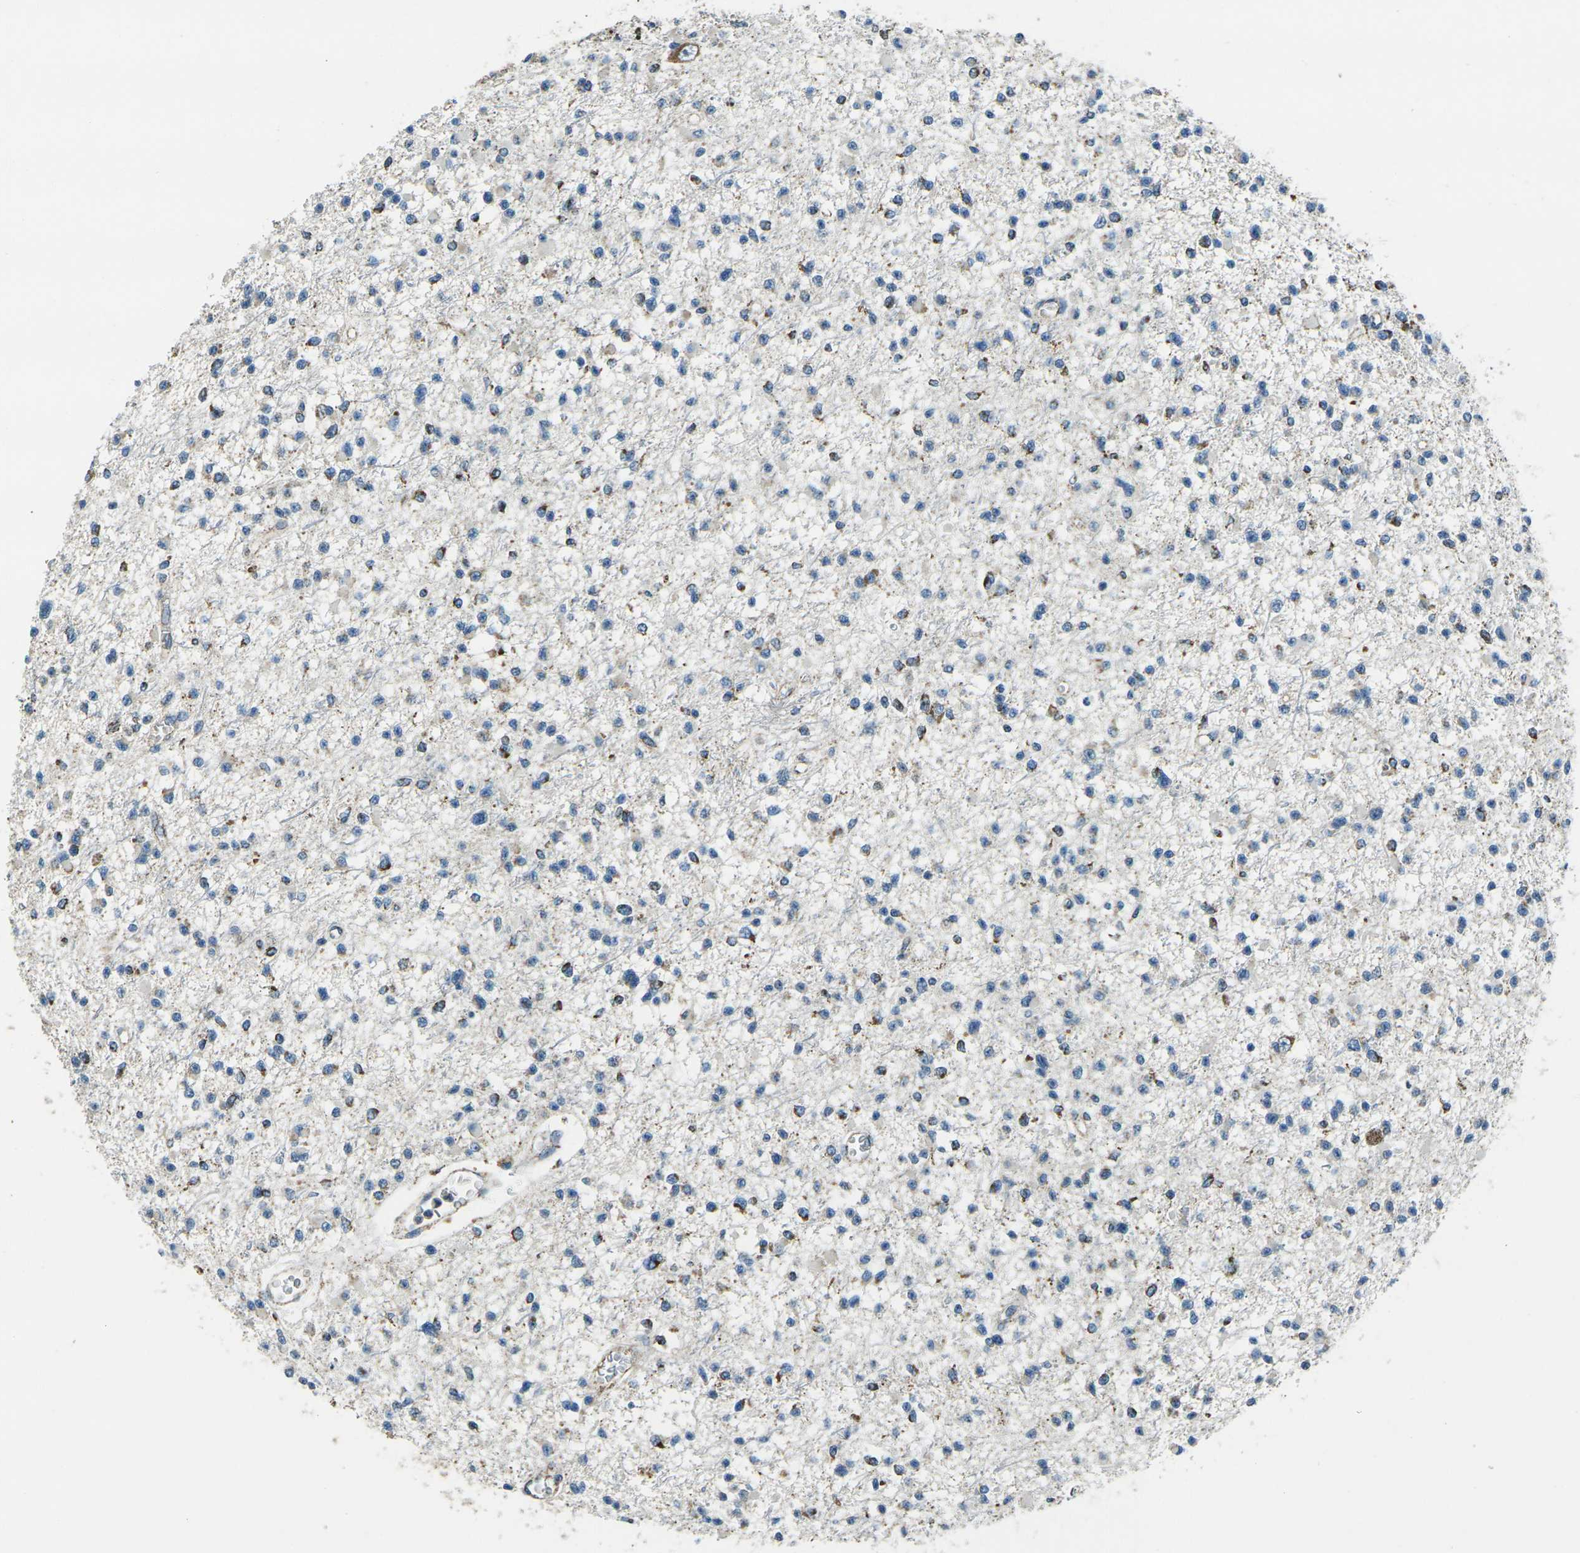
{"staining": {"intensity": "strong", "quantity": "<25%", "location": "cytoplasmic/membranous"}, "tissue": "glioma", "cell_type": "Tumor cells", "image_type": "cancer", "snomed": [{"axis": "morphology", "description": "Glioma, malignant, Low grade"}, {"axis": "topography", "description": "Brain"}], "caption": "IHC photomicrograph of malignant glioma (low-grade) stained for a protein (brown), which exhibits medium levels of strong cytoplasmic/membranous positivity in about <25% of tumor cells.", "gene": "IRF3", "patient": {"sex": "female", "age": 22}}